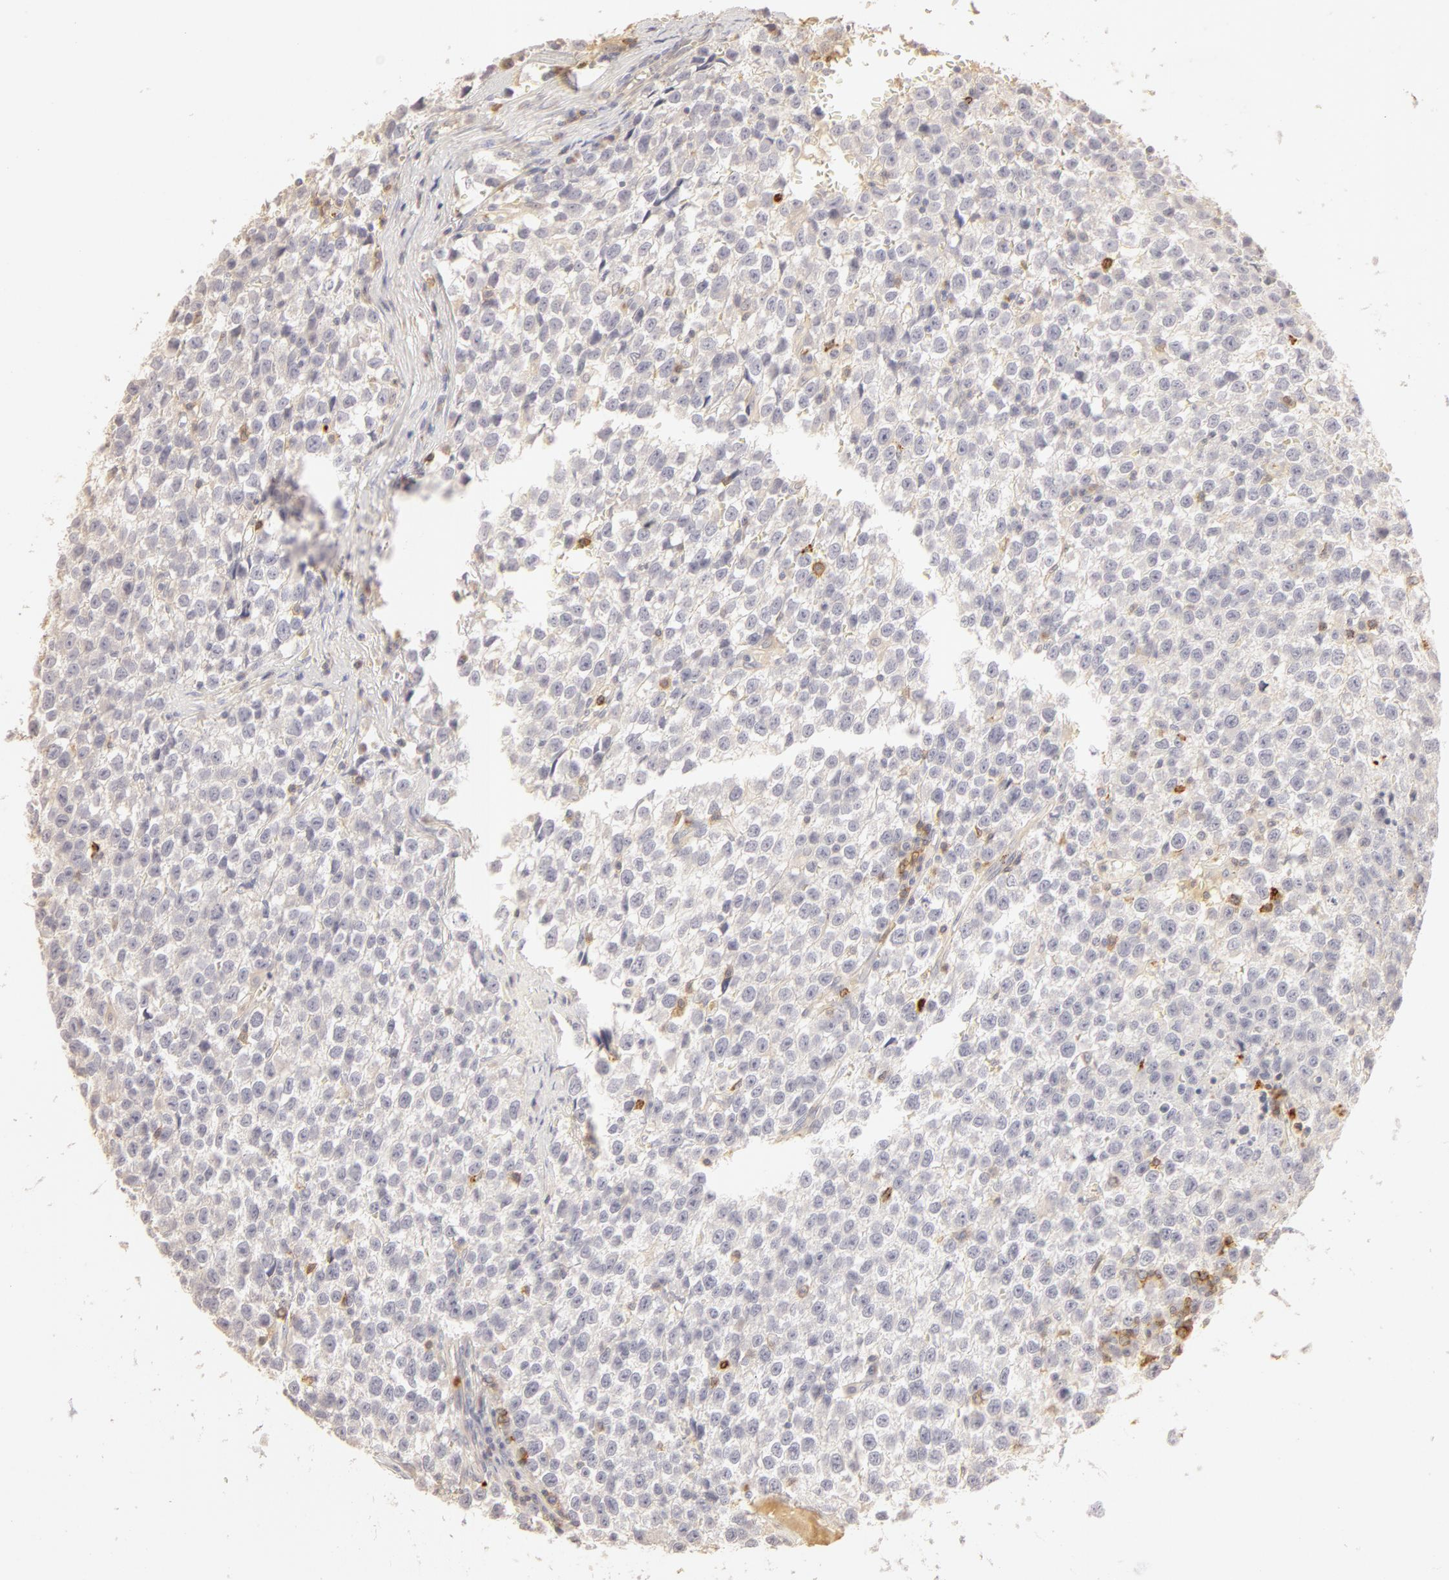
{"staining": {"intensity": "negative", "quantity": "none", "location": "none"}, "tissue": "testis cancer", "cell_type": "Tumor cells", "image_type": "cancer", "snomed": [{"axis": "morphology", "description": "Seminoma, NOS"}, {"axis": "topography", "description": "Testis"}], "caption": "High power microscopy histopathology image of an immunohistochemistry (IHC) photomicrograph of seminoma (testis), revealing no significant positivity in tumor cells.", "gene": "C1R", "patient": {"sex": "male", "age": 35}}